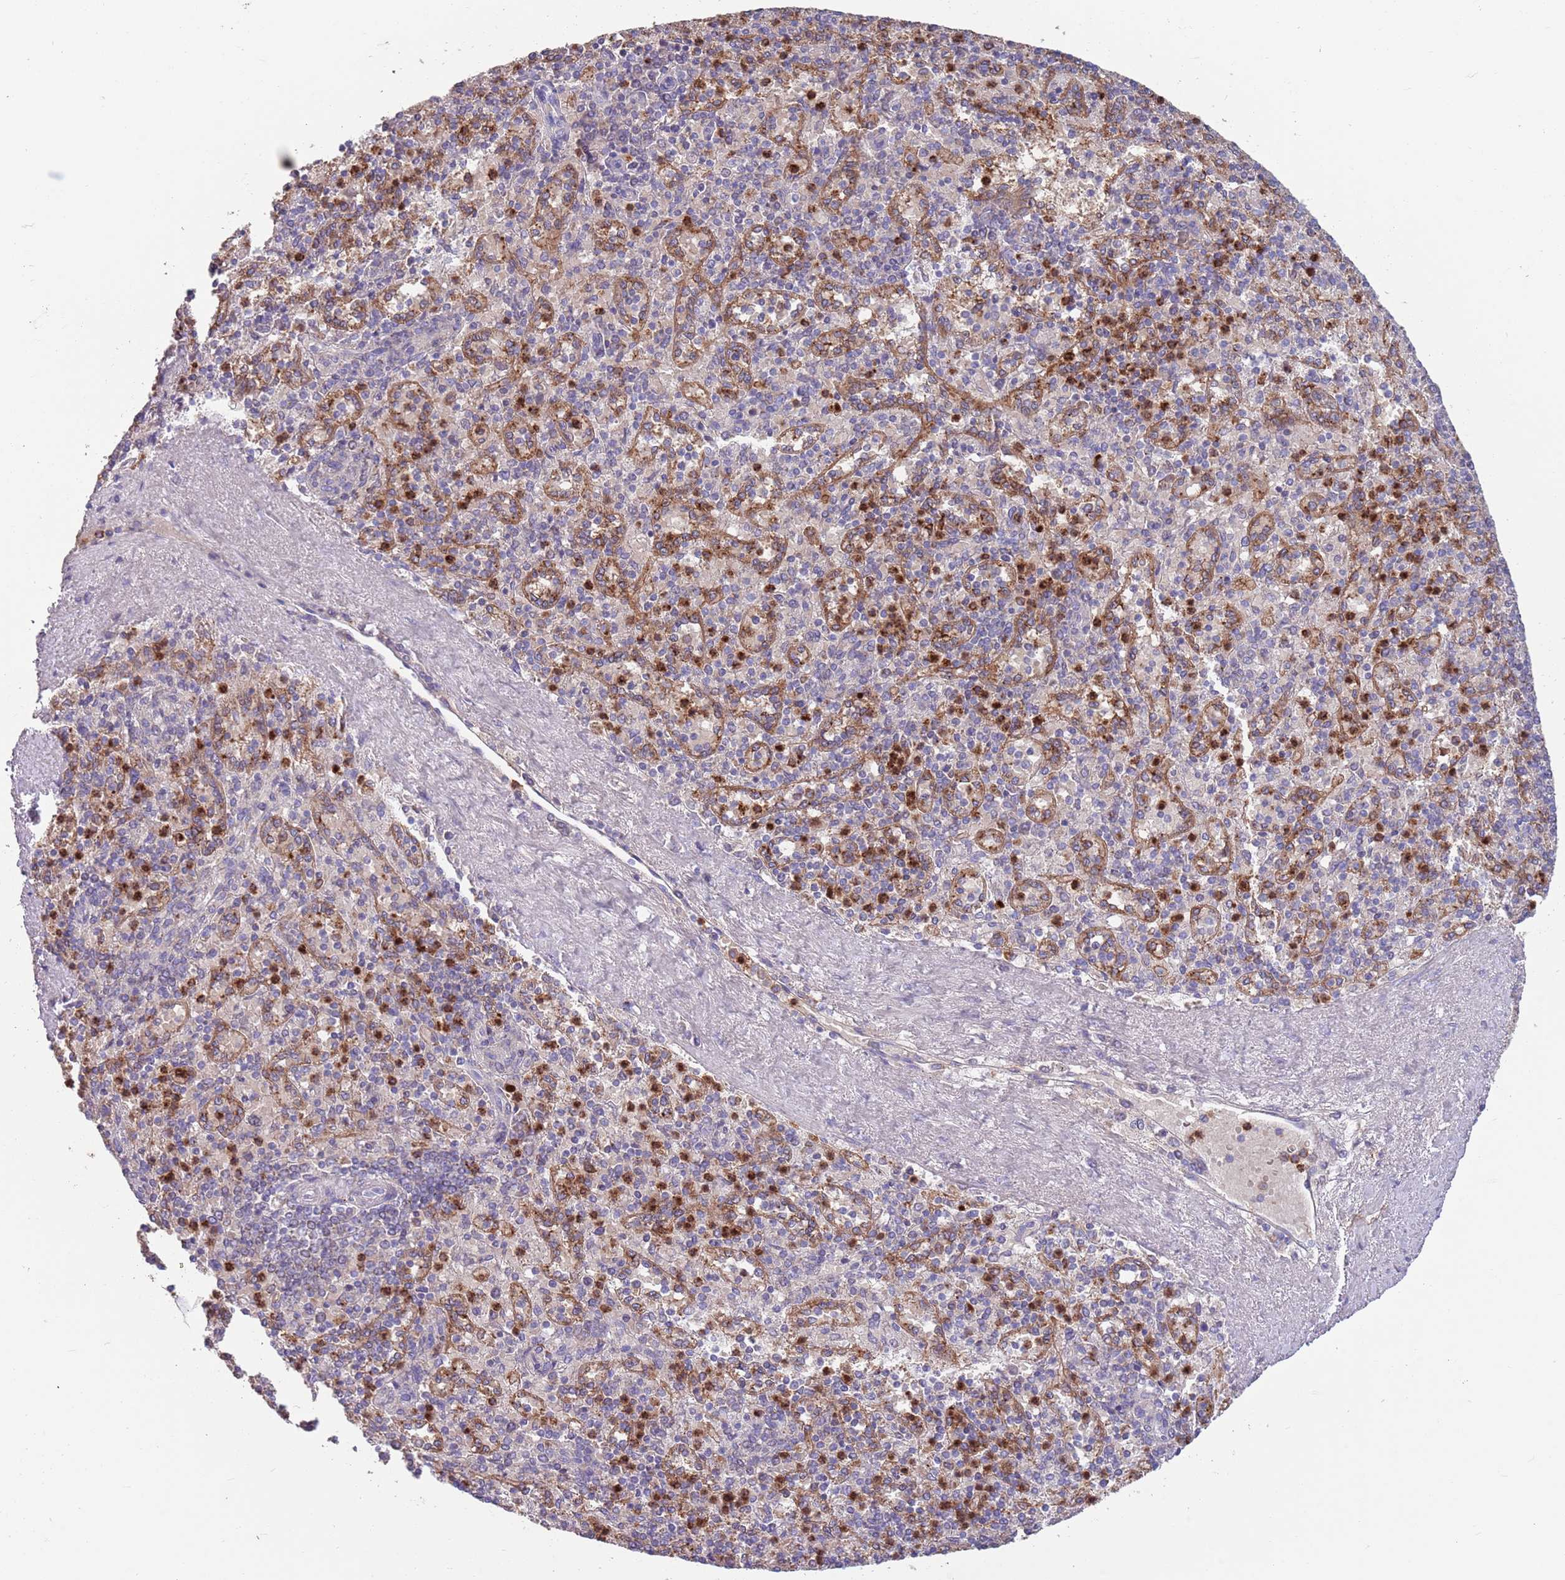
{"staining": {"intensity": "negative", "quantity": "none", "location": "none"}, "tissue": "spleen", "cell_type": "Cells in red pulp", "image_type": "normal", "snomed": [{"axis": "morphology", "description": "Normal tissue, NOS"}, {"axis": "topography", "description": "Spleen"}], "caption": "Human spleen stained for a protein using immunohistochemistry (IHC) displays no positivity in cells in red pulp.", "gene": "DDT", "patient": {"sex": "male", "age": 82}}